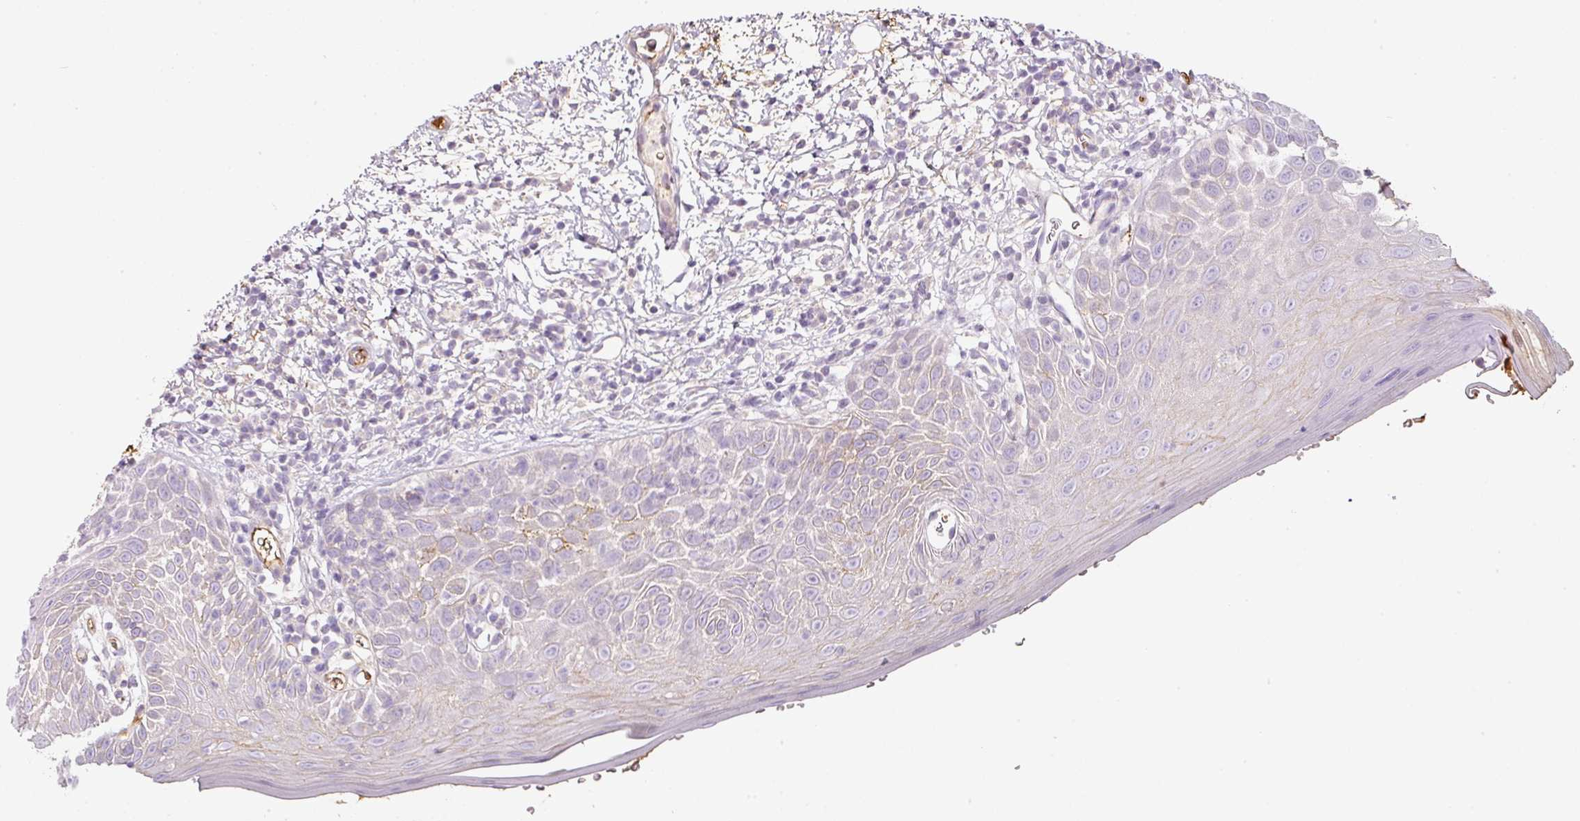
{"staining": {"intensity": "moderate", "quantity": "<25%", "location": "cytoplasmic/membranous"}, "tissue": "oral mucosa", "cell_type": "Squamous epithelial cells", "image_type": "normal", "snomed": [{"axis": "morphology", "description": "Normal tissue, NOS"}, {"axis": "morphology", "description": "Squamous cell carcinoma, NOS"}, {"axis": "topography", "description": "Oral tissue"}, {"axis": "topography", "description": "Tounge, NOS"}, {"axis": "topography", "description": "Head-Neck"}], "caption": "Oral mucosa stained with DAB (3,3'-diaminobenzidine) IHC demonstrates low levels of moderate cytoplasmic/membranous positivity in about <25% of squamous epithelial cells. (DAB (3,3'-diaminobenzidine) IHC with brightfield microscopy, high magnification).", "gene": "KPNA5", "patient": {"sex": "male", "age": 76}}